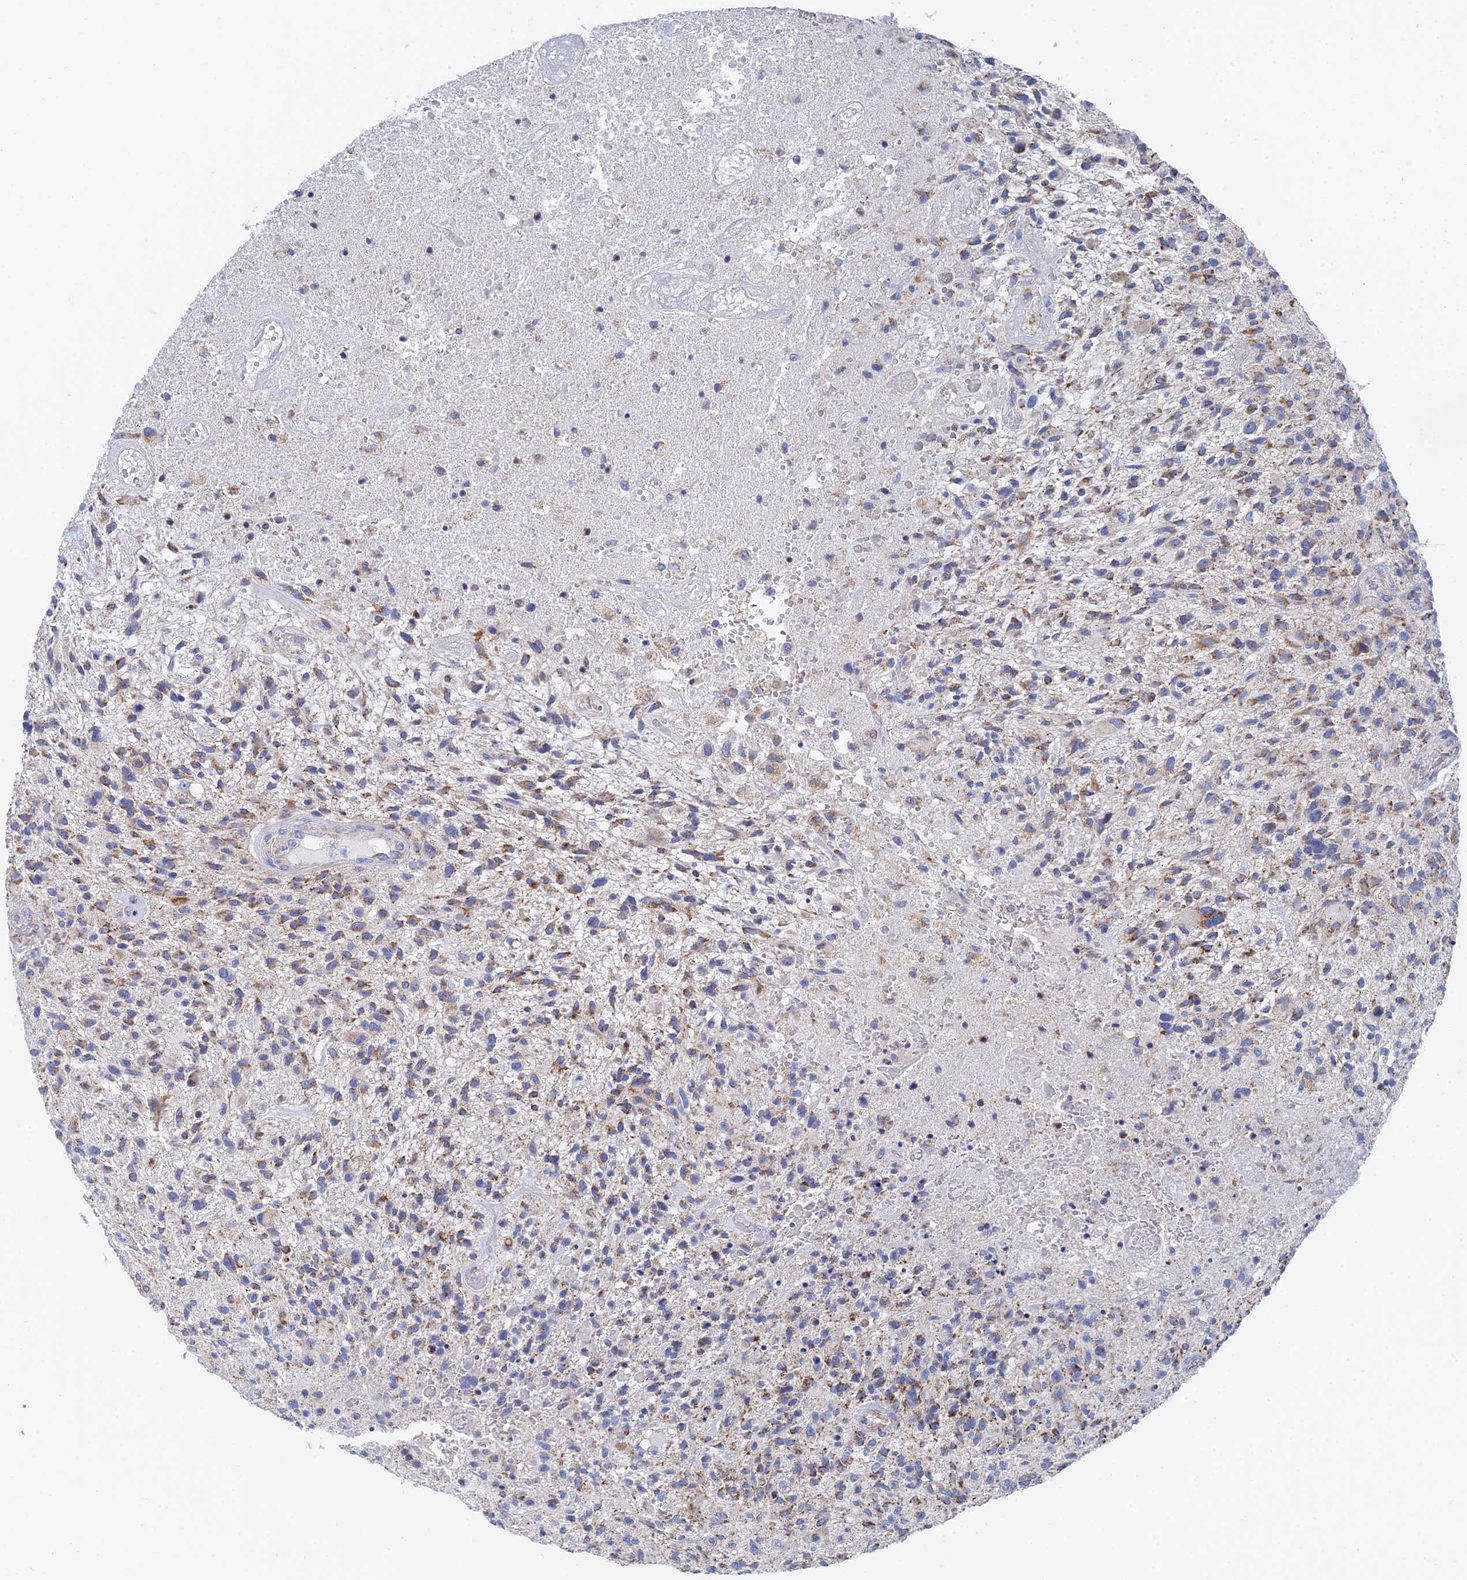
{"staining": {"intensity": "moderate", "quantity": "<25%", "location": "cytoplasmic/membranous"}, "tissue": "glioma", "cell_type": "Tumor cells", "image_type": "cancer", "snomed": [{"axis": "morphology", "description": "Glioma, malignant, High grade"}, {"axis": "topography", "description": "Brain"}], "caption": "Immunohistochemistry (IHC) histopathology image of glioma stained for a protein (brown), which displays low levels of moderate cytoplasmic/membranous expression in approximately <25% of tumor cells.", "gene": "IFT80", "patient": {"sex": "male", "age": 47}}